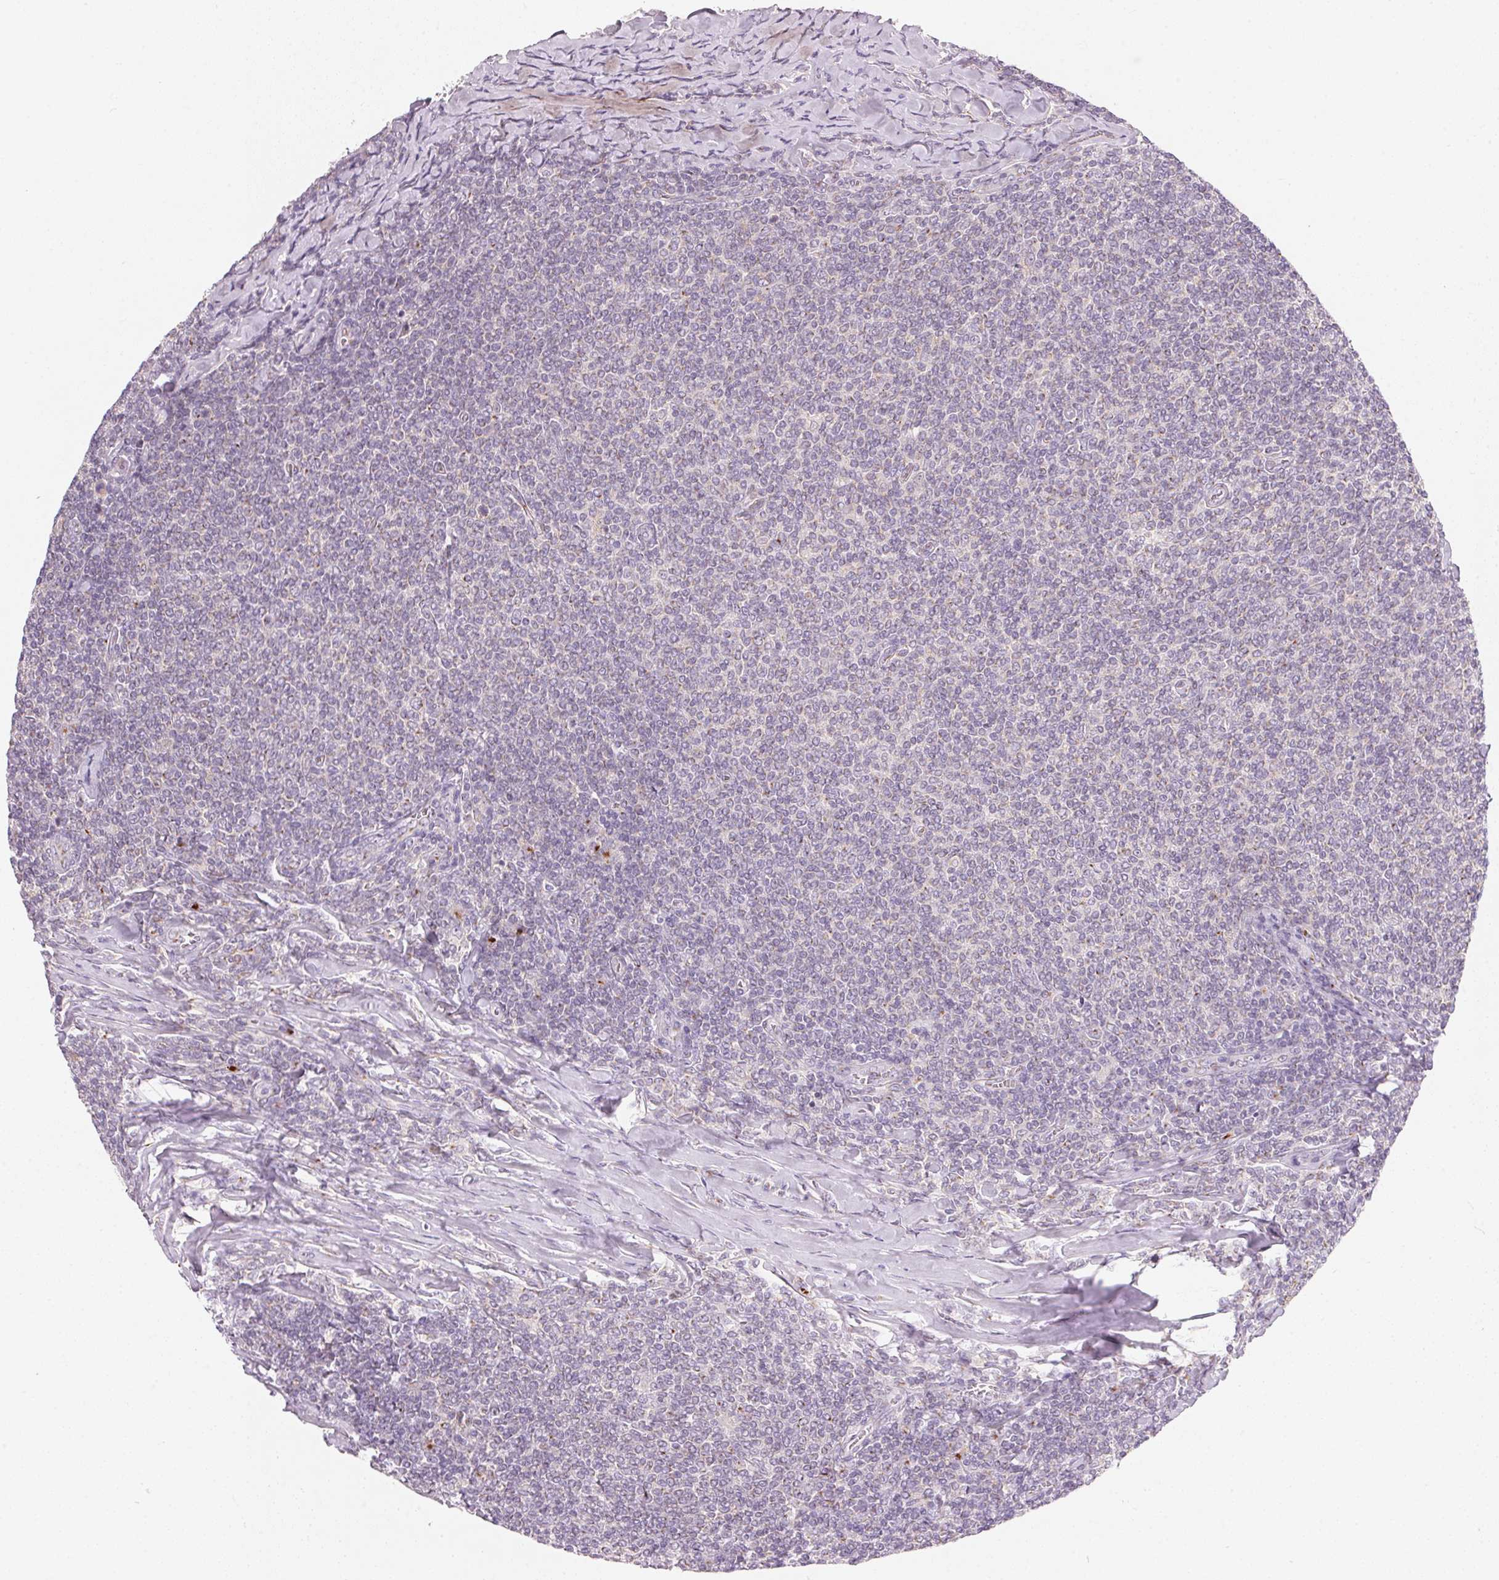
{"staining": {"intensity": "negative", "quantity": "none", "location": "none"}, "tissue": "lymphoma", "cell_type": "Tumor cells", "image_type": "cancer", "snomed": [{"axis": "morphology", "description": "Malignant lymphoma, non-Hodgkin's type, Low grade"}, {"axis": "topography", "description": "Lymph node"}], "caption": "Protein analysis of lymphoma reveals no significant positivity in tumor cells. (DAB (3,3'-diaminobenzidine) immunohistochemistry (IHC), high magnification).", "gene": "DRAM2", "patient": {"sex": "male", "age": 52}}